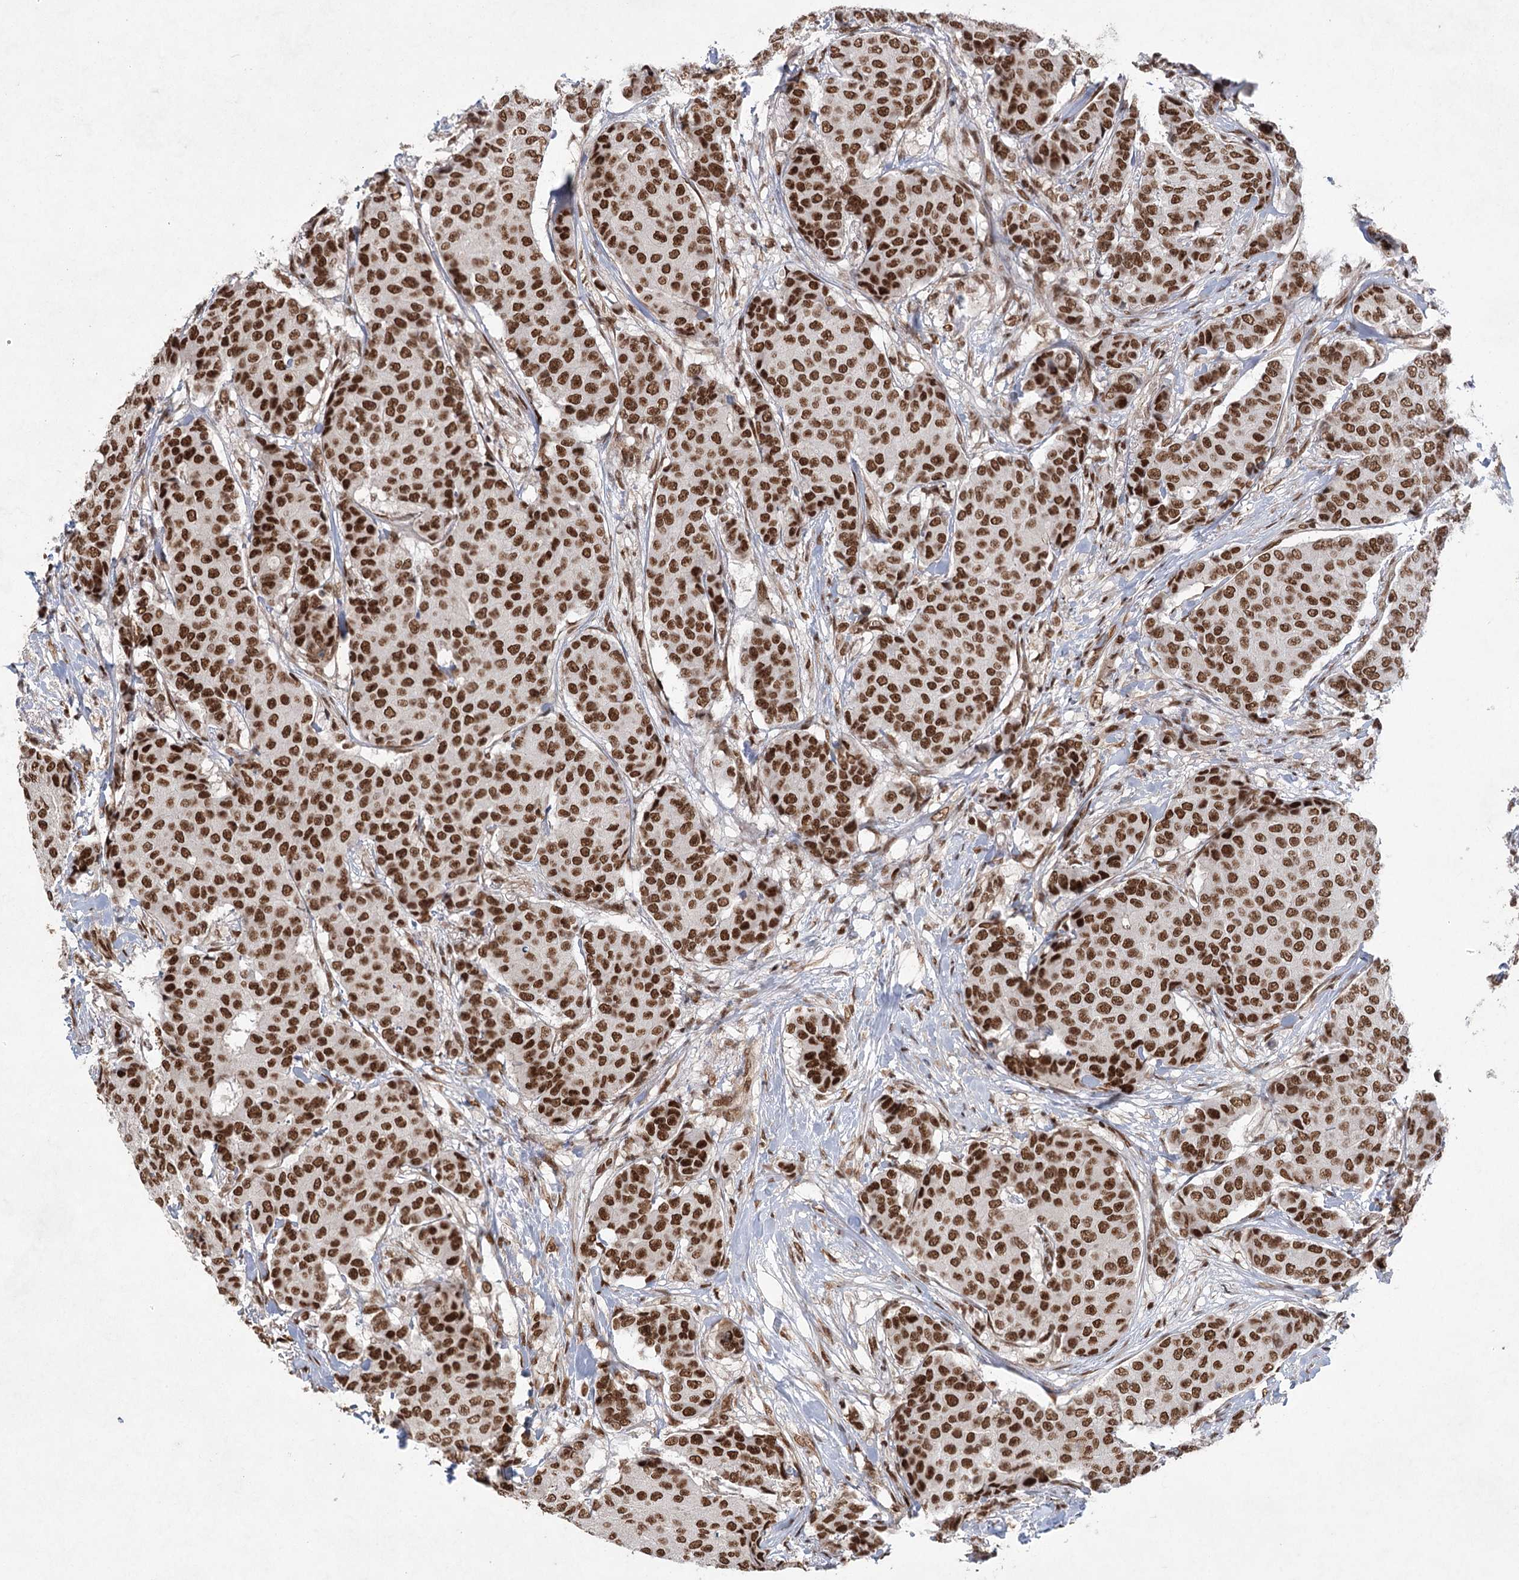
{"staining": {"intensity": "strong", "quantity": ">75%", "location": "nuclear"}, "tissue": "breast cancer", "cell_type": "Tumor cells", "image_type": "cancer", "snomed": [{"axis": "morphology", "description": "Duct carcinoma"}, {"axis": "topography", "description": "Breast"}], "caption": "Protein expression by immunohistochemistry displays strong nuclear expression in approximately >75% of tumor cells in breast infiltrating ductal carcinoma.", "gene": "ZCCHC8", "patient": {"sex": "female", "age": 75}}